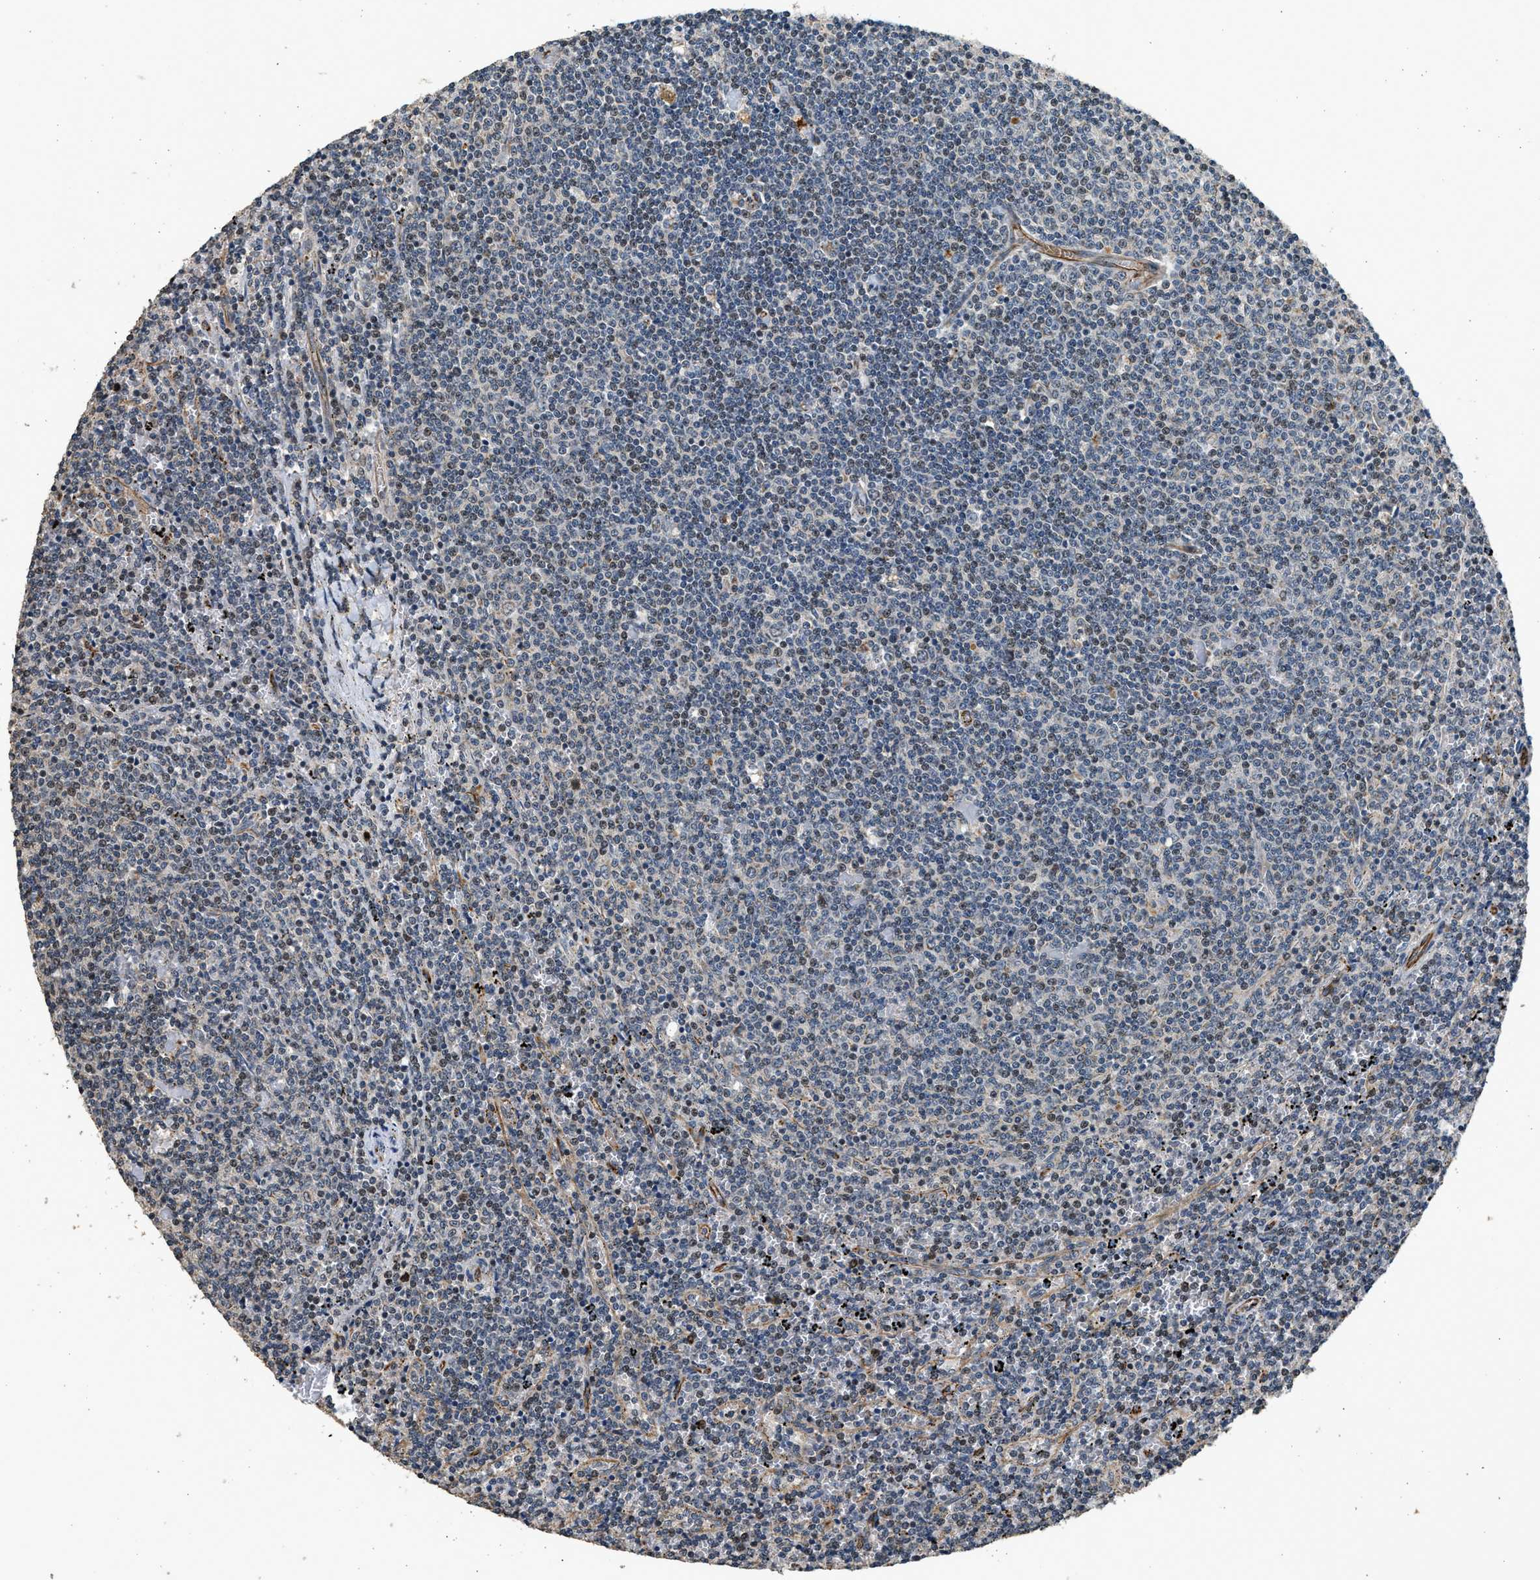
{"staining": {"intensity": "weak", "quantity": "<25%", "location": "nuclear"}, "tissue": "lymphoma", "cell_type": "Tumor cells", "image_type": "cancer", "snomed": [{"axis": "morphology", "description": "Malignant lymphoma, non-Hodgkin's type, Low grade"}, {"axis": "topography", "description": "Spleen"}], "caption": "IHC of human lymphoma exhibits no staining in tumor cells.", "gene": "PCLO", "patient": {"sex": "female", "age": 50}}